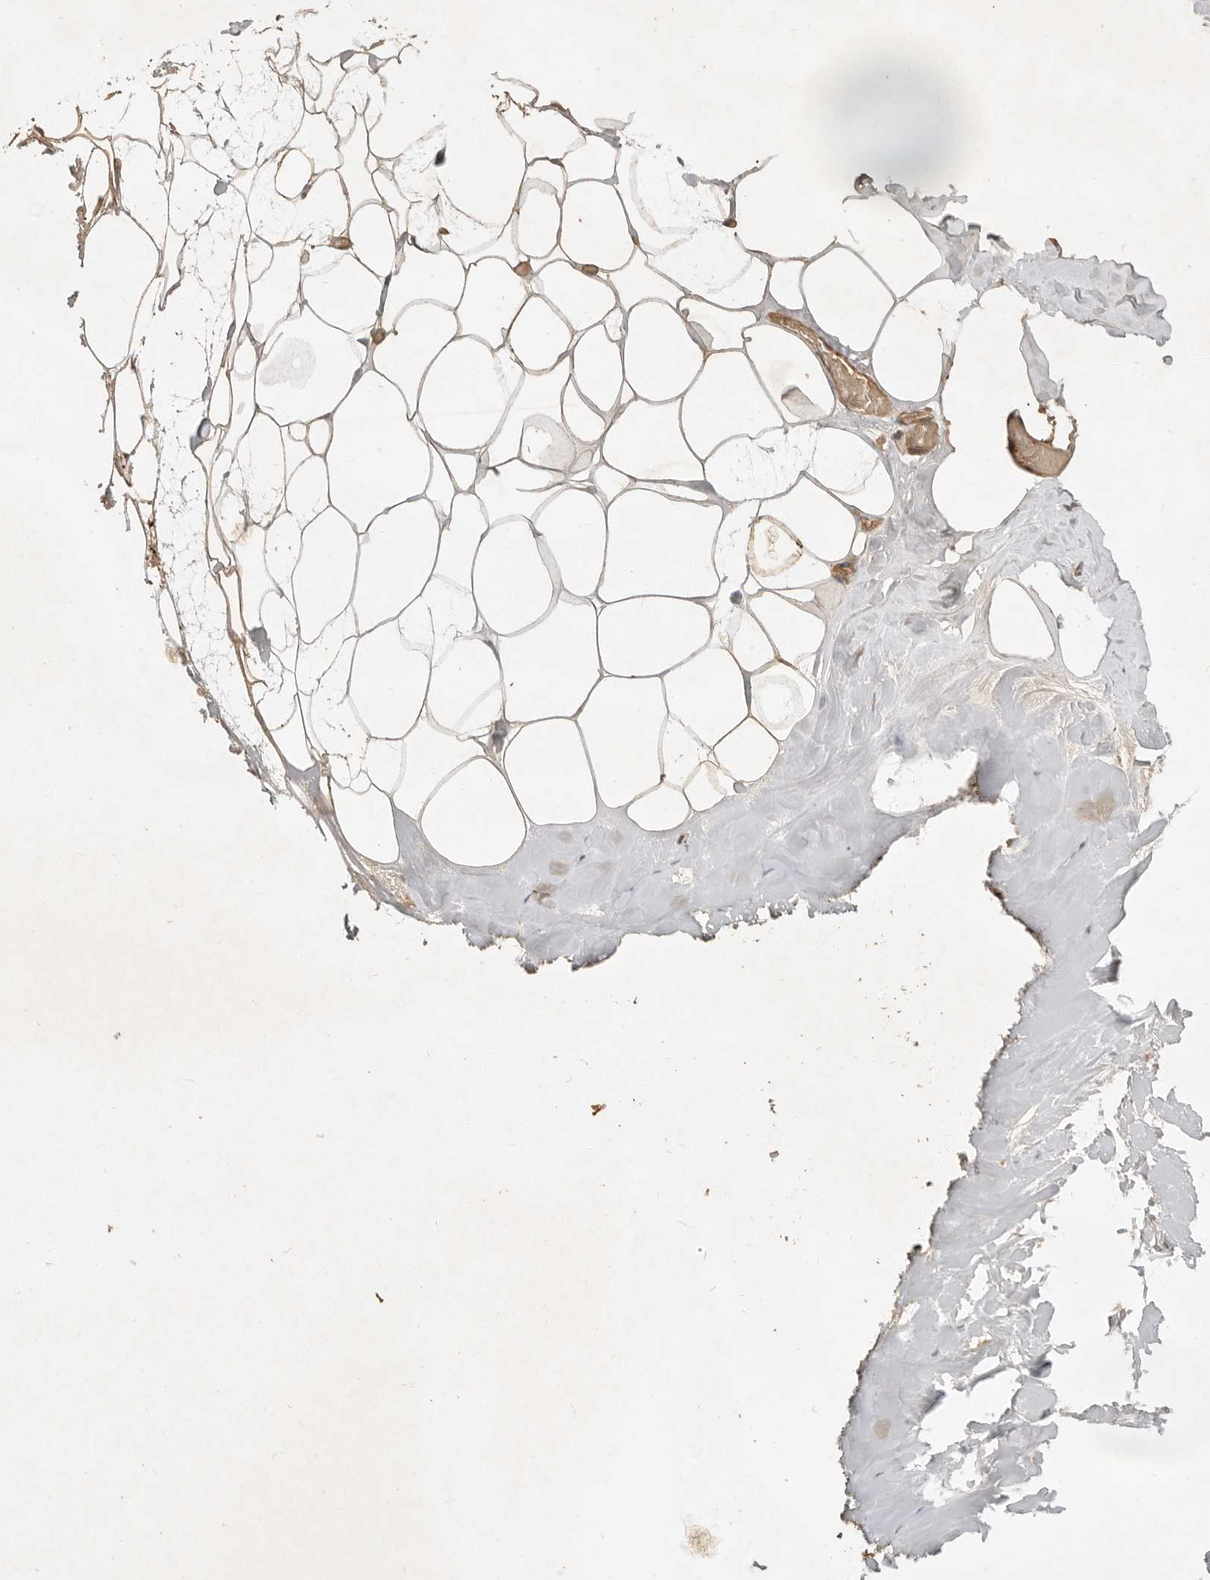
{"staining": {"intensity": "moderate", "quantity": ">75%", "location": "cytoplasmic/membranous"}, "tissue": "adipose tissue", "cell_type": "Adipocytes", "image_type": "normal", "snomed": [{"axis": "morphology", "description": "Normal tissue, NOS"}, {"axis": "morphology", "description": "Fibrosis, NOS"}, {"axis": "topography", "description": "Breast"}, {"axis": "topography", "description": "Adipose tissue"}], "caption": "Immunohistochemistry (IHC) of normal human adipose tissue demonstrates medium levels of moderate cytoplasmic/membranous expression in approximately >75% of adipocytes. (DAB (3,3'-diaminobenzidine) = brown stain, brightfield microscopy at high magnification).", "gene": "CLEC4C", "patient": {"sex": "female", "age": 39}}